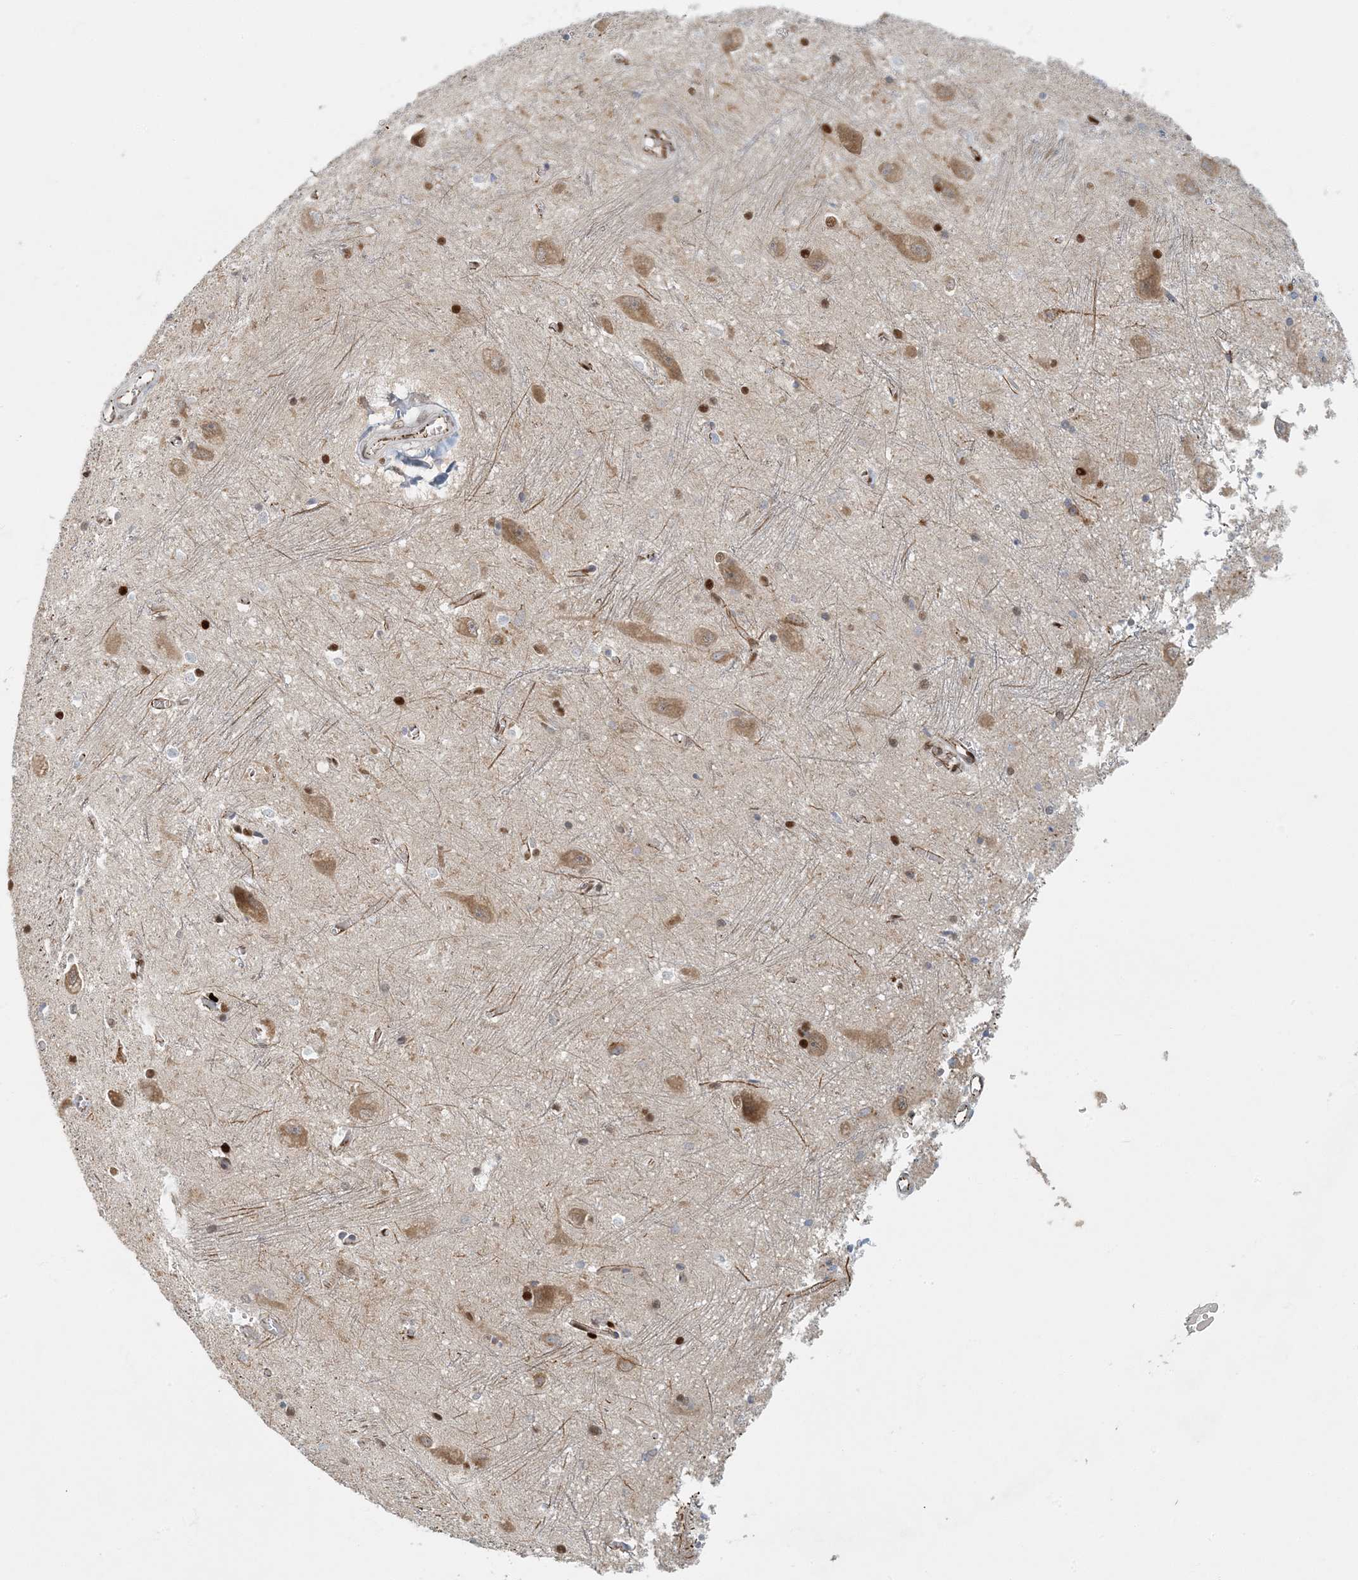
{"staining": {"intensity": "negative", "quantity": "none", "location": "none"}, "tissue": "caudate", "cell_type": "Glial cells", "image_type": "normal", "snomed": [{"axis": "morphology", "description": "Normal tissue, NOS"}, {"axis": "topography", "description": "Lateral ventricle wall"}], "caption": "This is an immunohistochemistry image of normal human caudate. There is no staining in glial cells.", "gene": "AK9", "patient": {"sex": "male", "age": 37}}